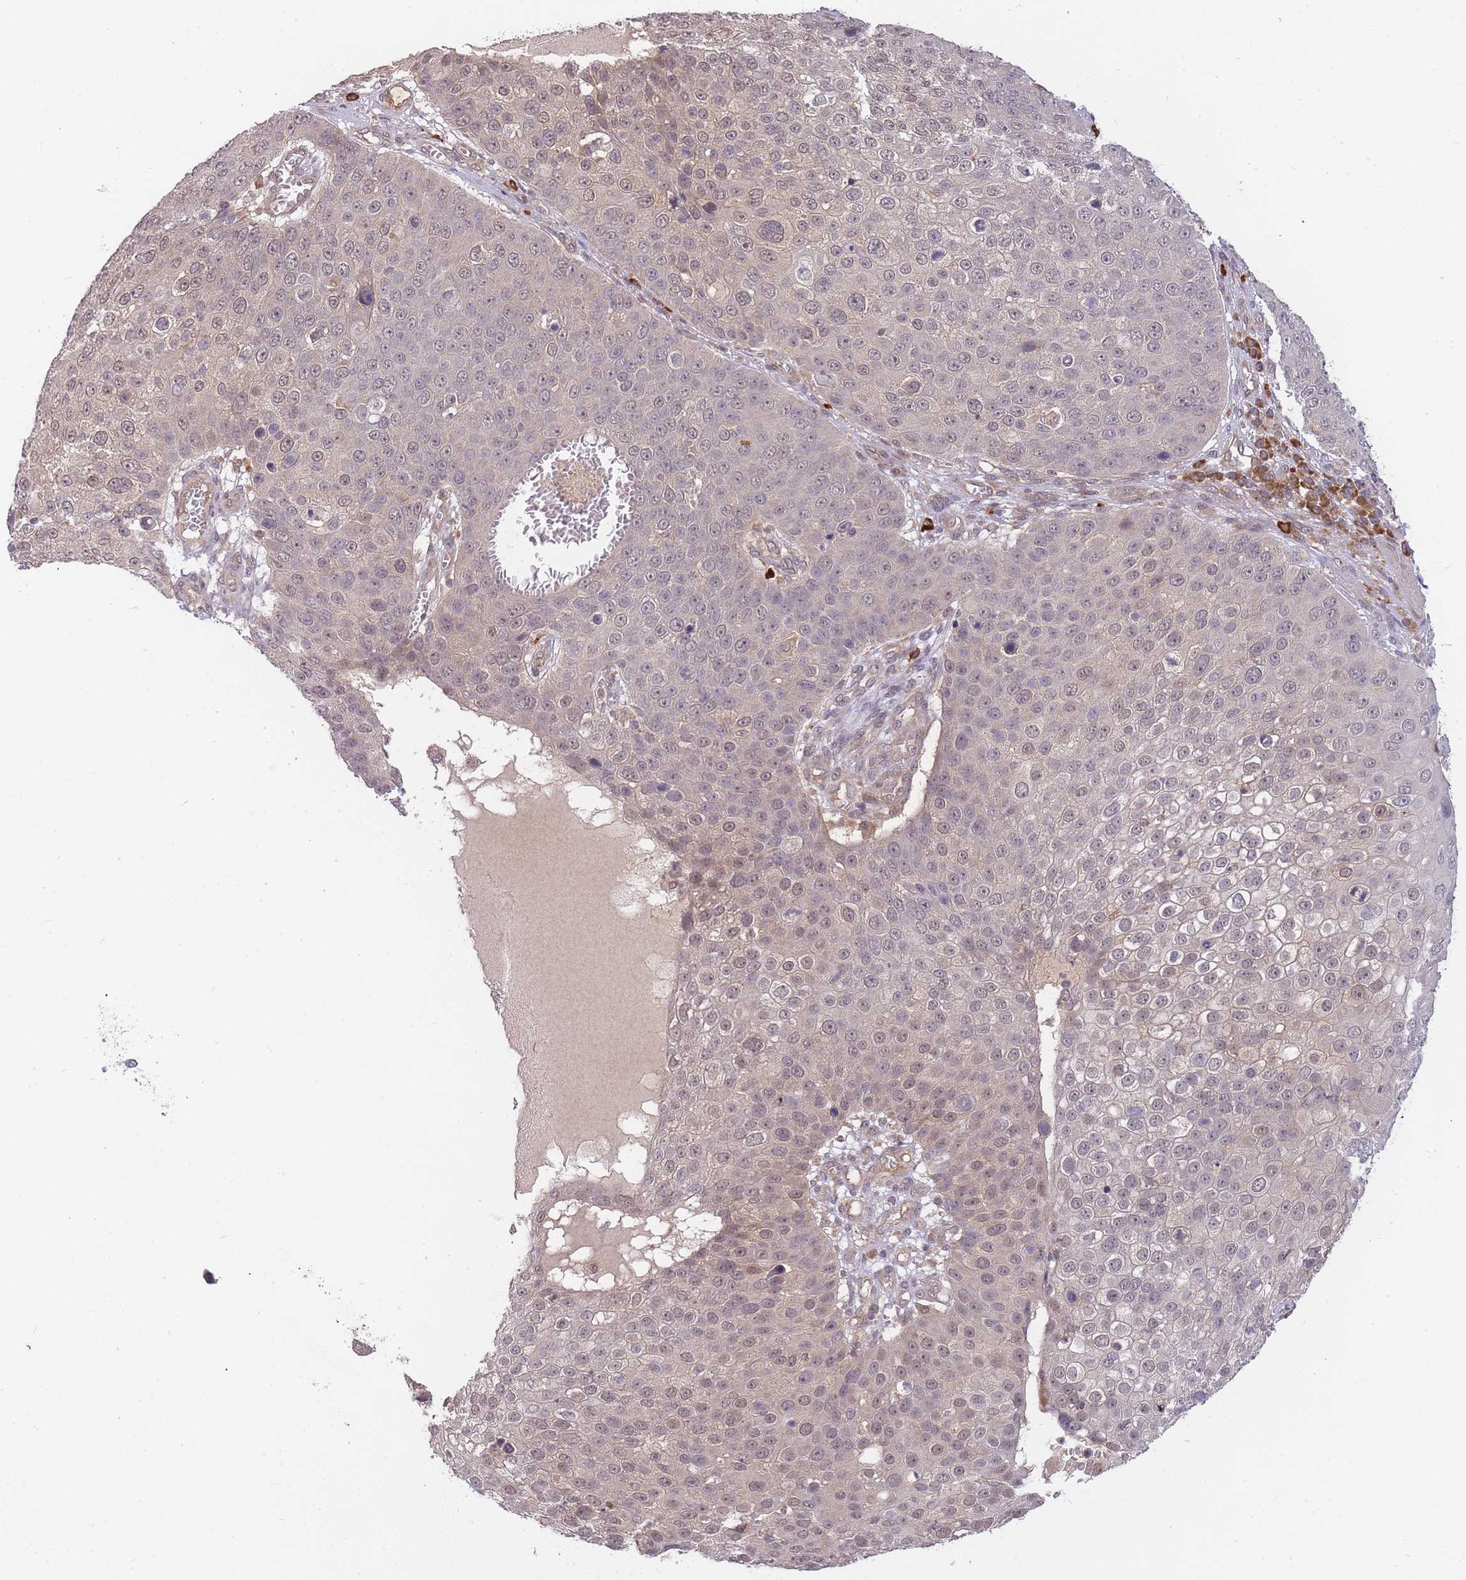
{"staining": {"intensity": "weak", "quantity": "<25%", "location": "nuclear"}, "tissue": "skin cancer", "cell_type": "Tumor cells", "image_type": "cancer", "snomed": [{"axis": "morphology", "description": "Squamous cell carcinoma, NOS"}, {"axis": "topography", "description": "Skin"}], "caption": "Immunohistochemistry micrograph of skin cancer stained for a protein (brown), which reveals no staining in tumor cells. The staining is performed using DAB brown chromogen with nuclei counter-stained in using hematoxylin.", "gene": "SMC6", "patient": {"sex": "male", "age": 71}}